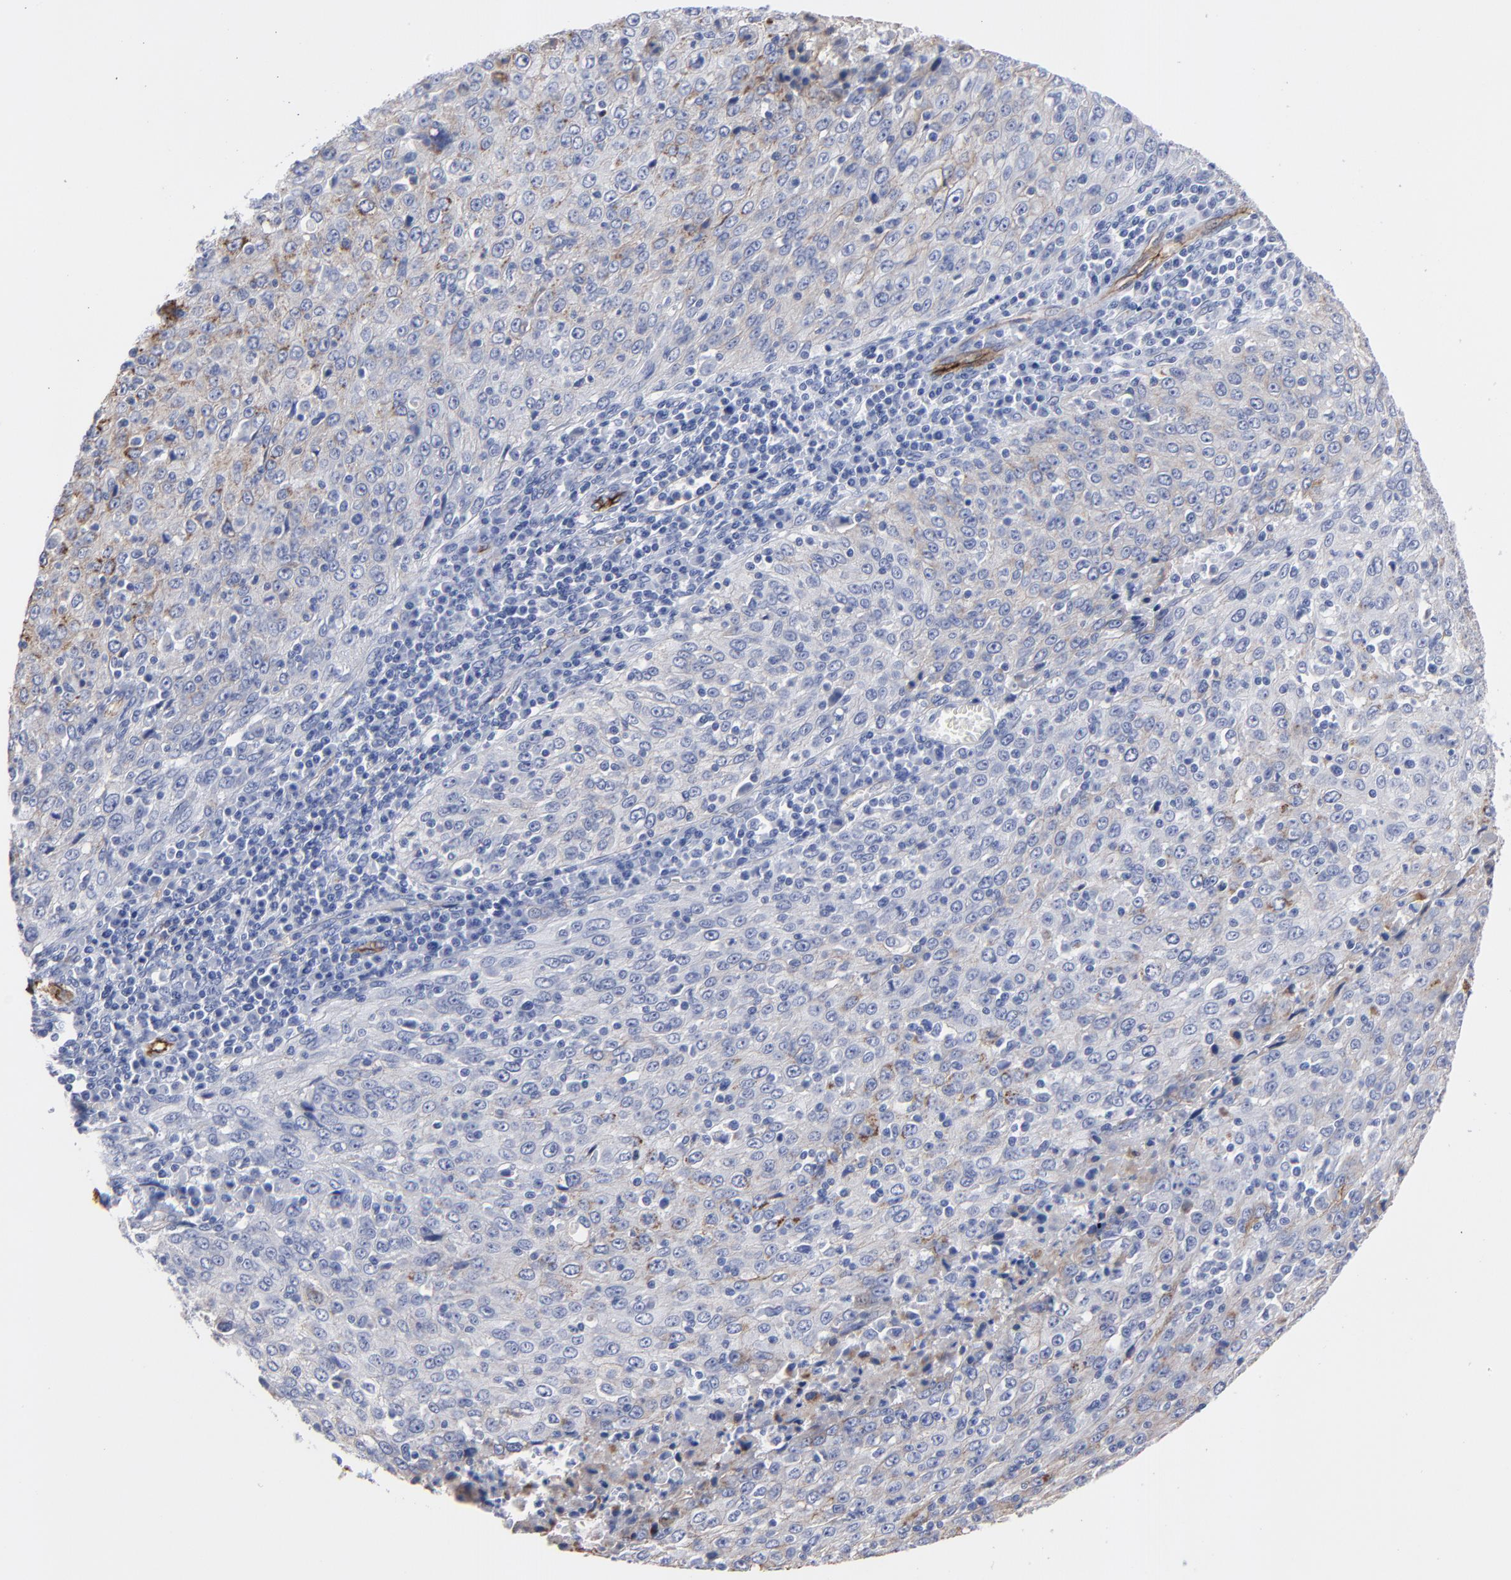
{"staining": {"intensity": "moderate", "quantity": "<25%", "location": "cytoplasmic/membranous"}, "tissue": "cervical cancer", "cell_type": "Tumor cells", "image_type": "cancer", "snomed": [{"axis": "morphology", "description": "Squamous cell carcinoma, NOS"}, {"axis": "topography", "description": "Cervix"}], "caption": "Immunohistochemistry of cervical squamous cell carcinoma displays low levels of moderate cytoplasmic/membranous staining in approximately <25% of tumor cells. The staining is performed using DAB brown chromogen to label protein expression. The nuclei are counter-stained blue using hematoxylin.", "gene": "TM4SF1", "patient": {"sex": "female", "age": 27}}